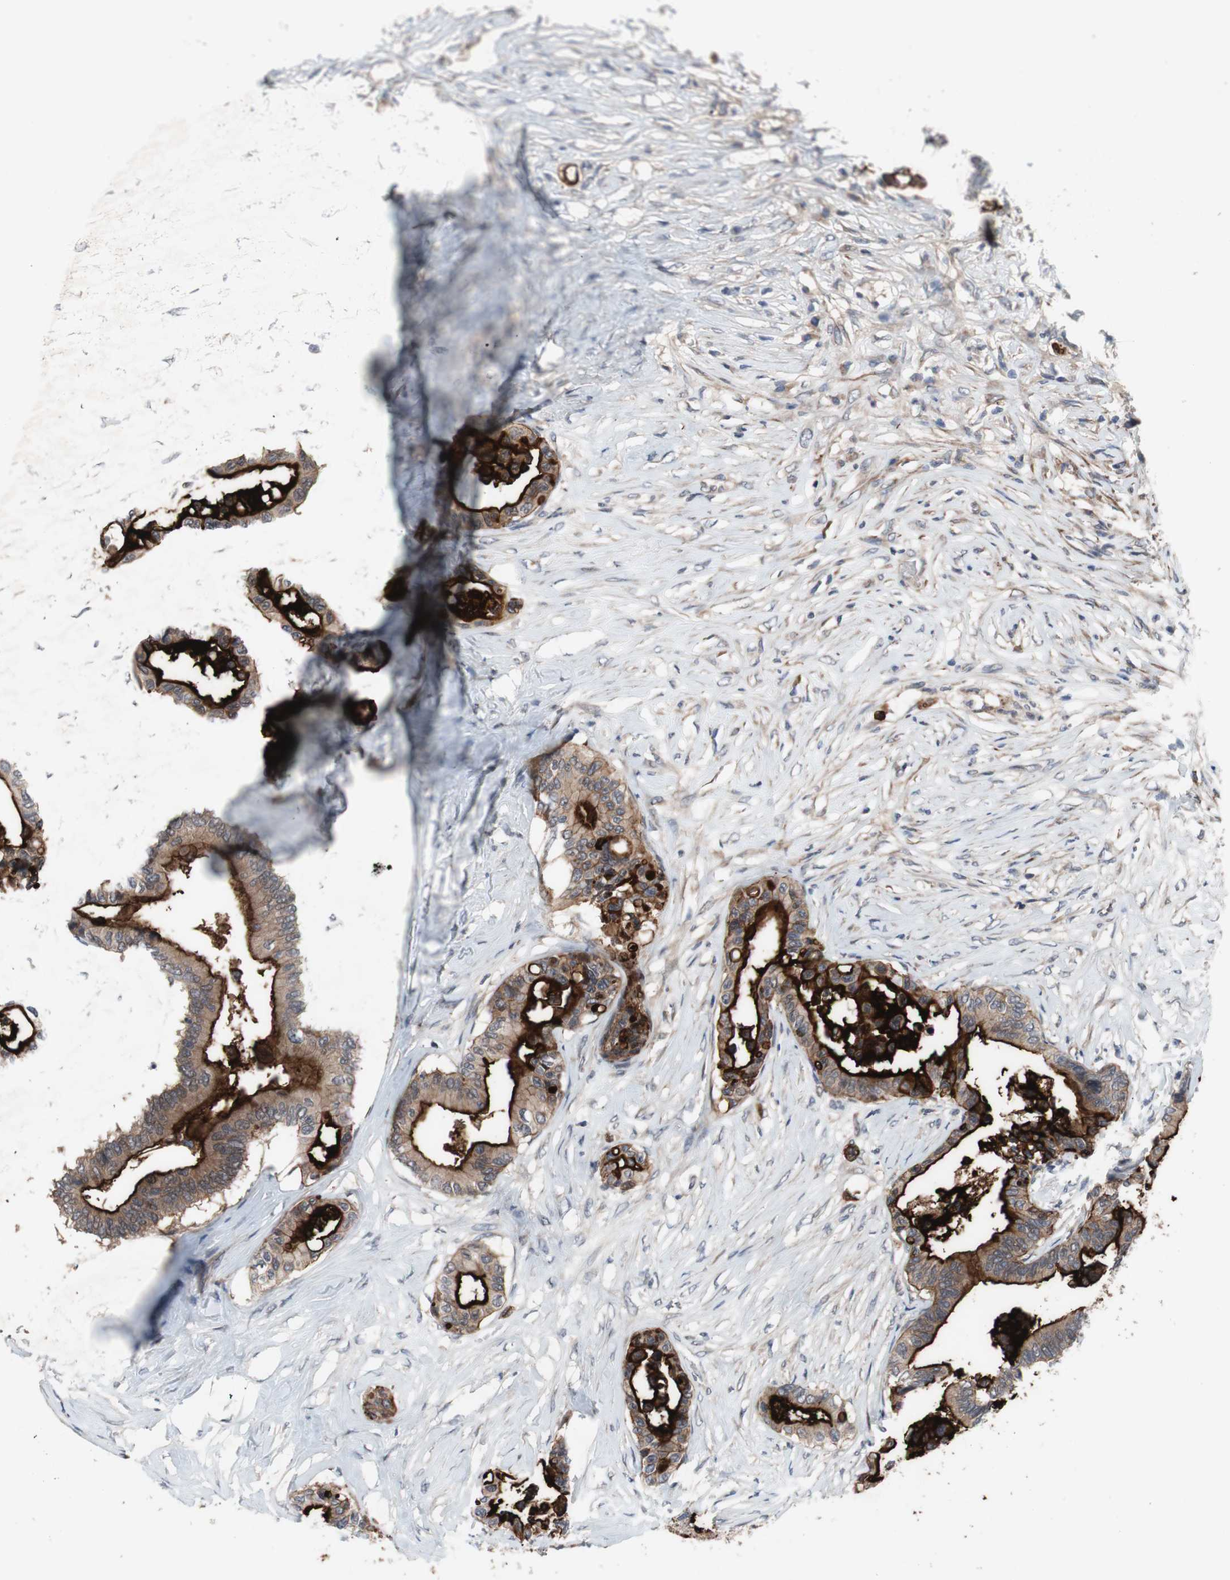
{"staining": {"intensity": "moderate", "quantity": ">75%", "location": "cytoplasmic/membranous"}, "tissue": "colorectal cancer", "cell_type": "Tumor cells", "image_type": "cancer", "snomed": [{"axis": "morphology", "description": "Normal tissue, NOS"}, {"axis": "morphology", "description": "Adenocarcinoma, NOS"}, {"axis": "topography", "description": "Colon"}], "caption": "The micrograph demonstrates immunohistochemical staining of colorectal cancer (adenocarcinoma). There is moderate cytoplasmic/membranous staining is appreciated in approximately >75% of tumor cells. (DAB = brown stain, brightfield microscopy at high magnification).", "gene": "OAZ1", "patient": {"sex": "male", "age": 82}}